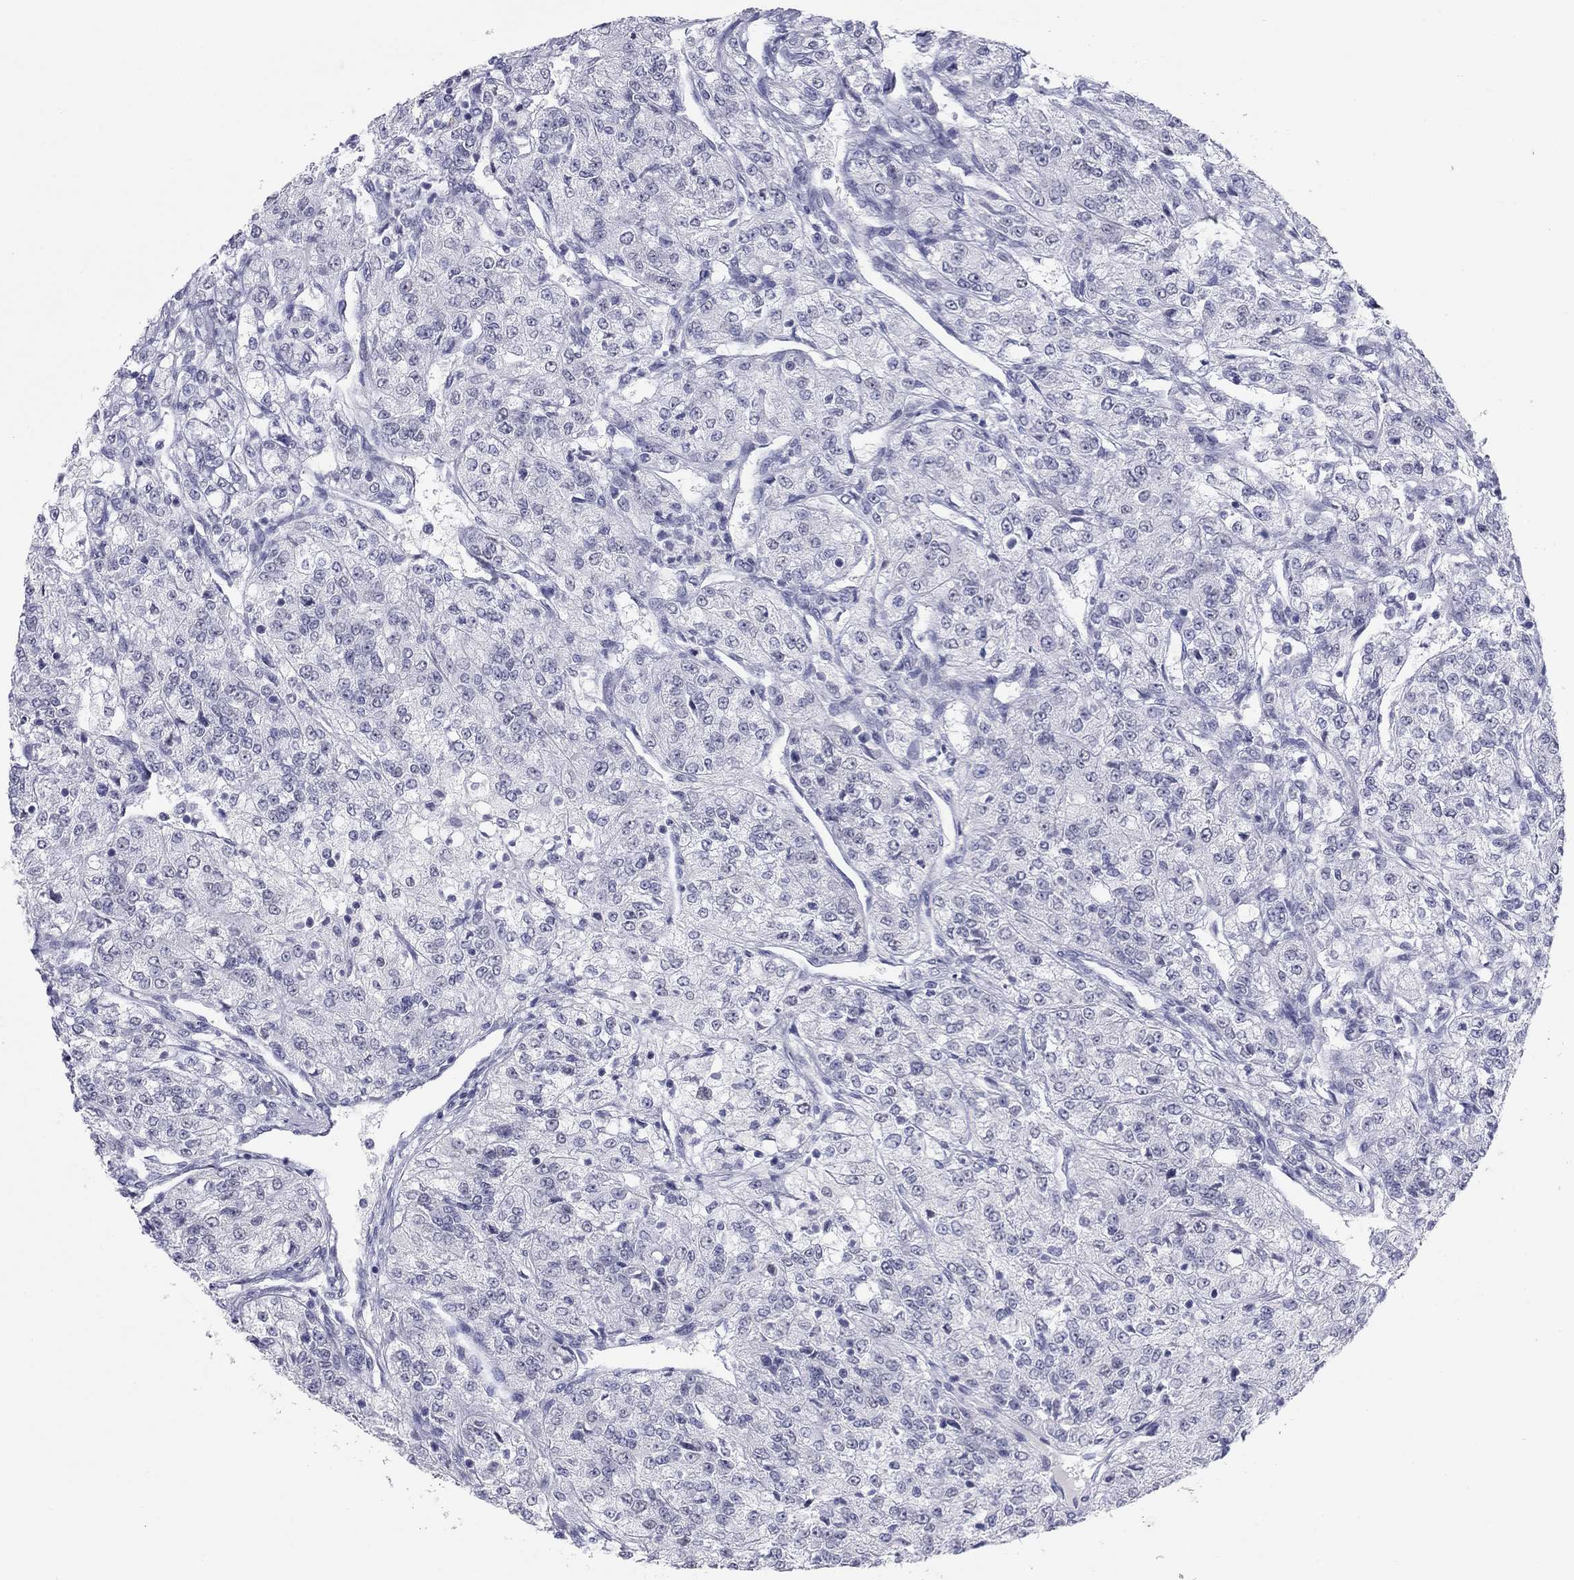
{"staining": {"intensity": "negative", "quantity": "none", "location": "none"}, "tissue": "renal cancer", "cell_type": "Tumor cells", "image_type": "cancer", "snomed": [{"axis": "morphology", "description": "Adenocarcinoma, NOS"}, {"axis": "topography", "description": "Kidney"}], "caption": "Human renal cancer (adenocarcinoma) stained for a protein using immunohistochemistry exhibits no staining in tumor cells.", "gene": "KRT75", "patient": {"sex": "female", "age": 63}}